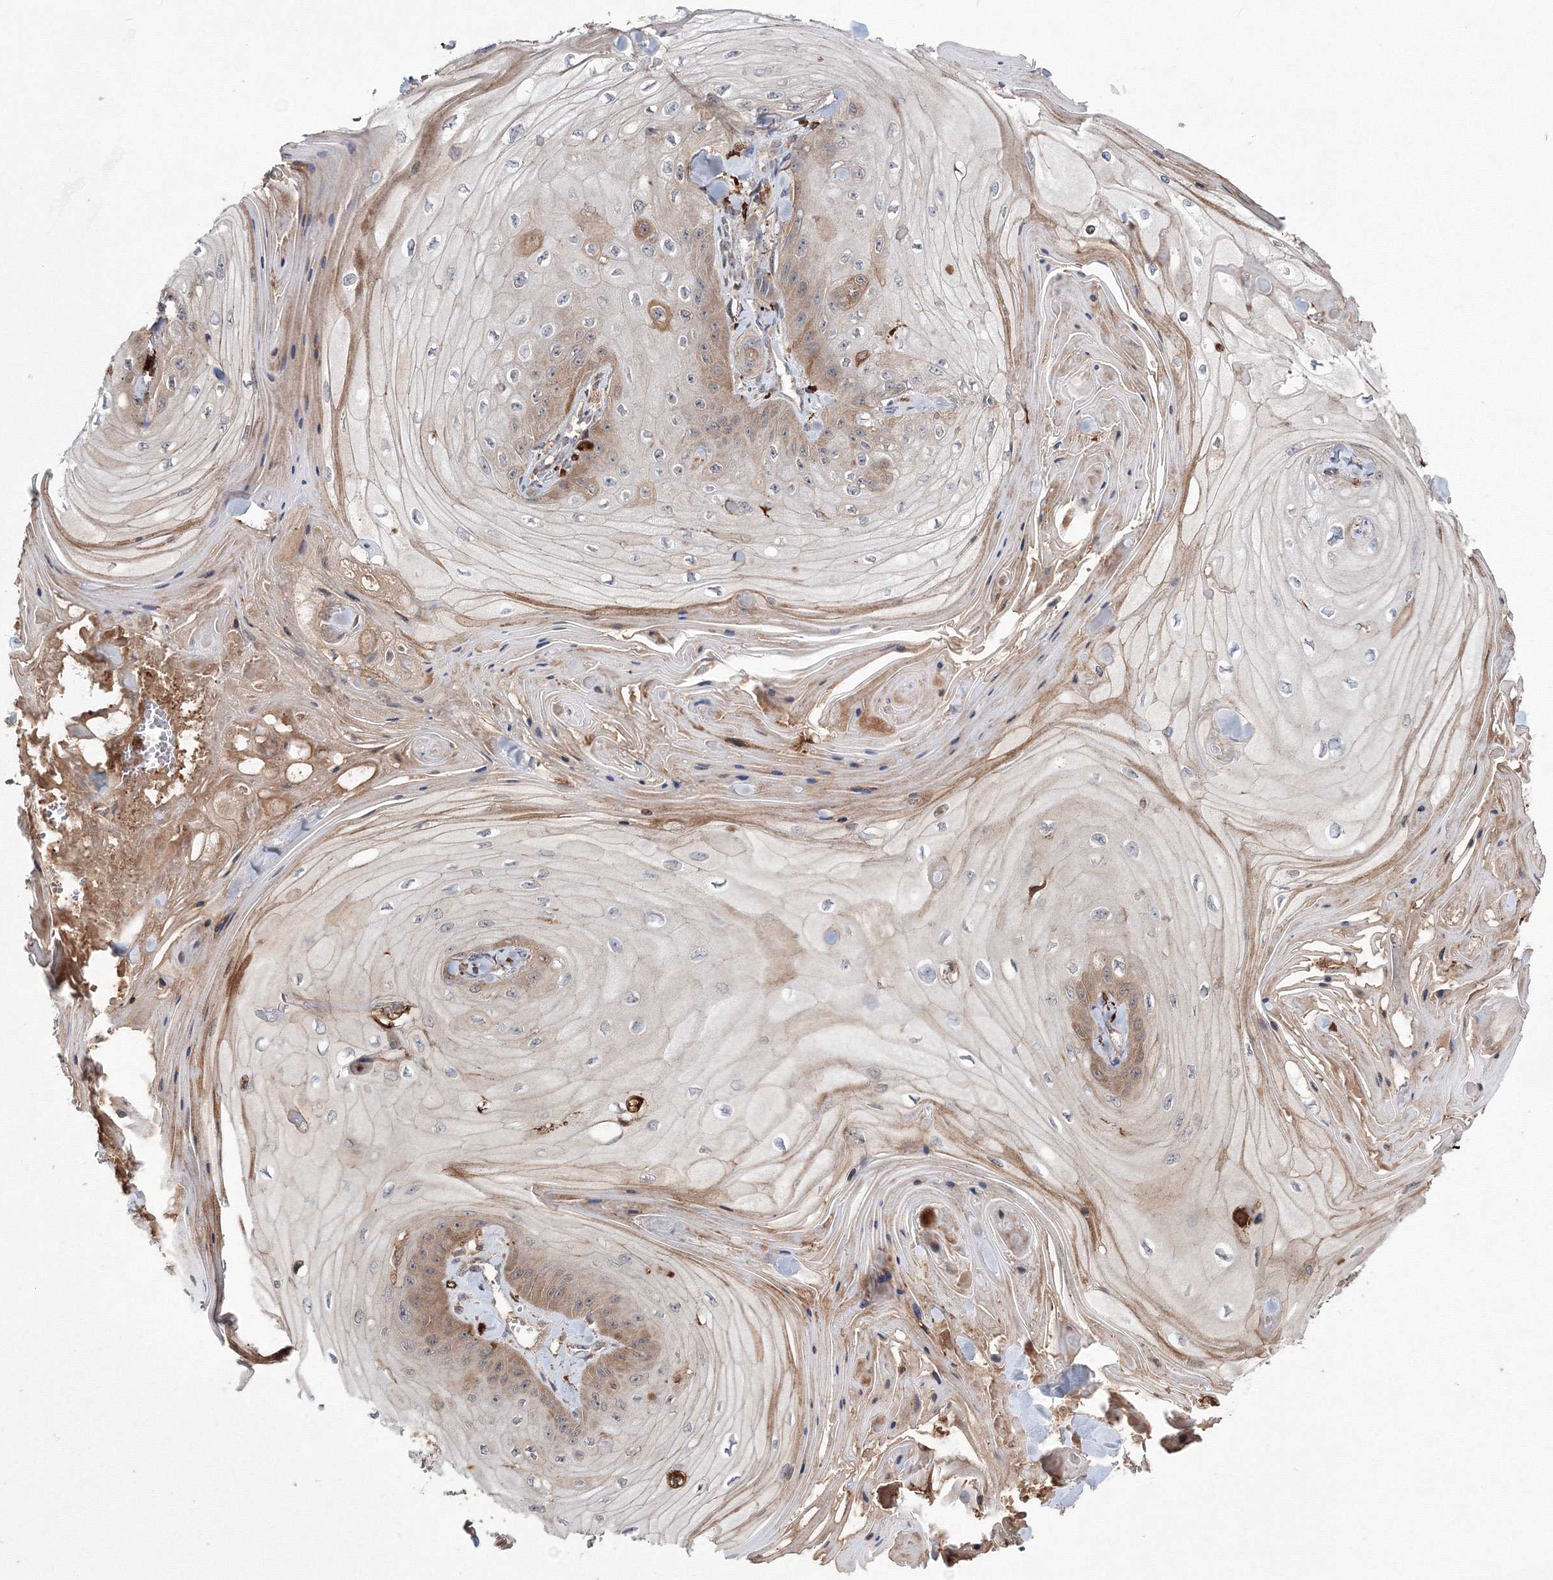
{"staining": {"intensity": "weak", "quantity": "<25%", "location": "cytoplasmic/membranous"}, "tissue": "skin cancer", "cell_type": "Tumor cells", "image_type": "cancer", "snomed": [{"axis": "morphology", "description": "Squamous cell carcinoma, NOS"}, {"axis": "topography", "description": "Skin"}], "caption": "Immunohistochemistry (IHC) micrograph of neoplastic tissue: skin squamous cell carcinoma stained with DAB (3,3'-diaminobenzidine) reveals no significant protein positivity in tumor cells.", "gene": "RANBP3L", "patient": {"sex": "male", "age": 74}}